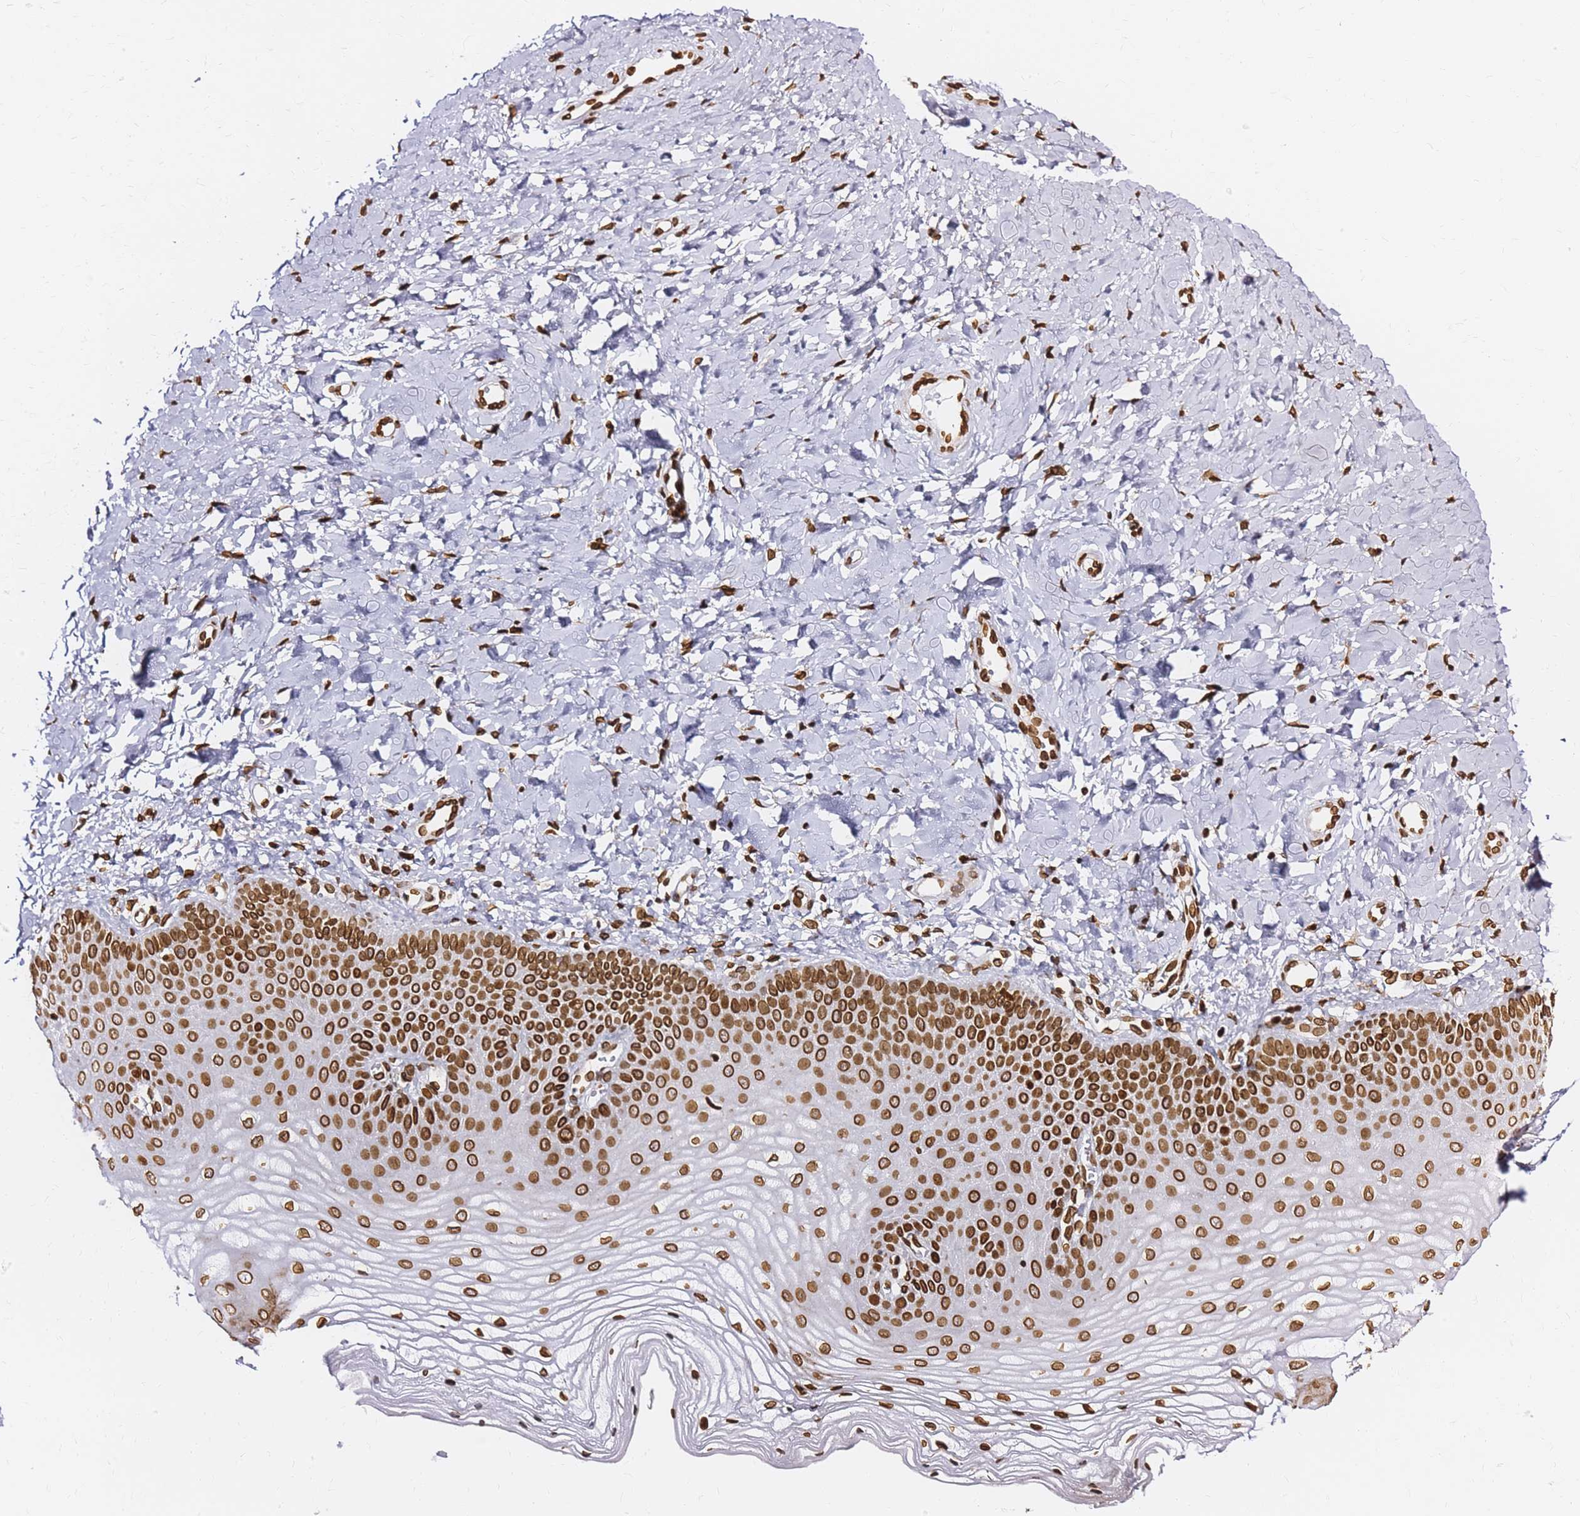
{"staining": {"intensity": "strong", "quantity": ">75%", "location": "cytoplasmic/membranous,nuclear"}, "tissue": "vagina", "cell_type": "Squamous epithelial cells", "image_type": "normal", "snomed": [{"axis": "morphology", "description": "Normal tissue, NOS"}, {"axis": "topography", "description": "Vagina"}, {"axis": "topography", "description": "Cervix"}], "caption": "Normal vagina demonstrates strong cytoplasmic/membranous,nuclear positivity in about >75% of squamous epithelial cells.", "gene": "C6orf141", "patient": {"sex": "female", "age": 40}}